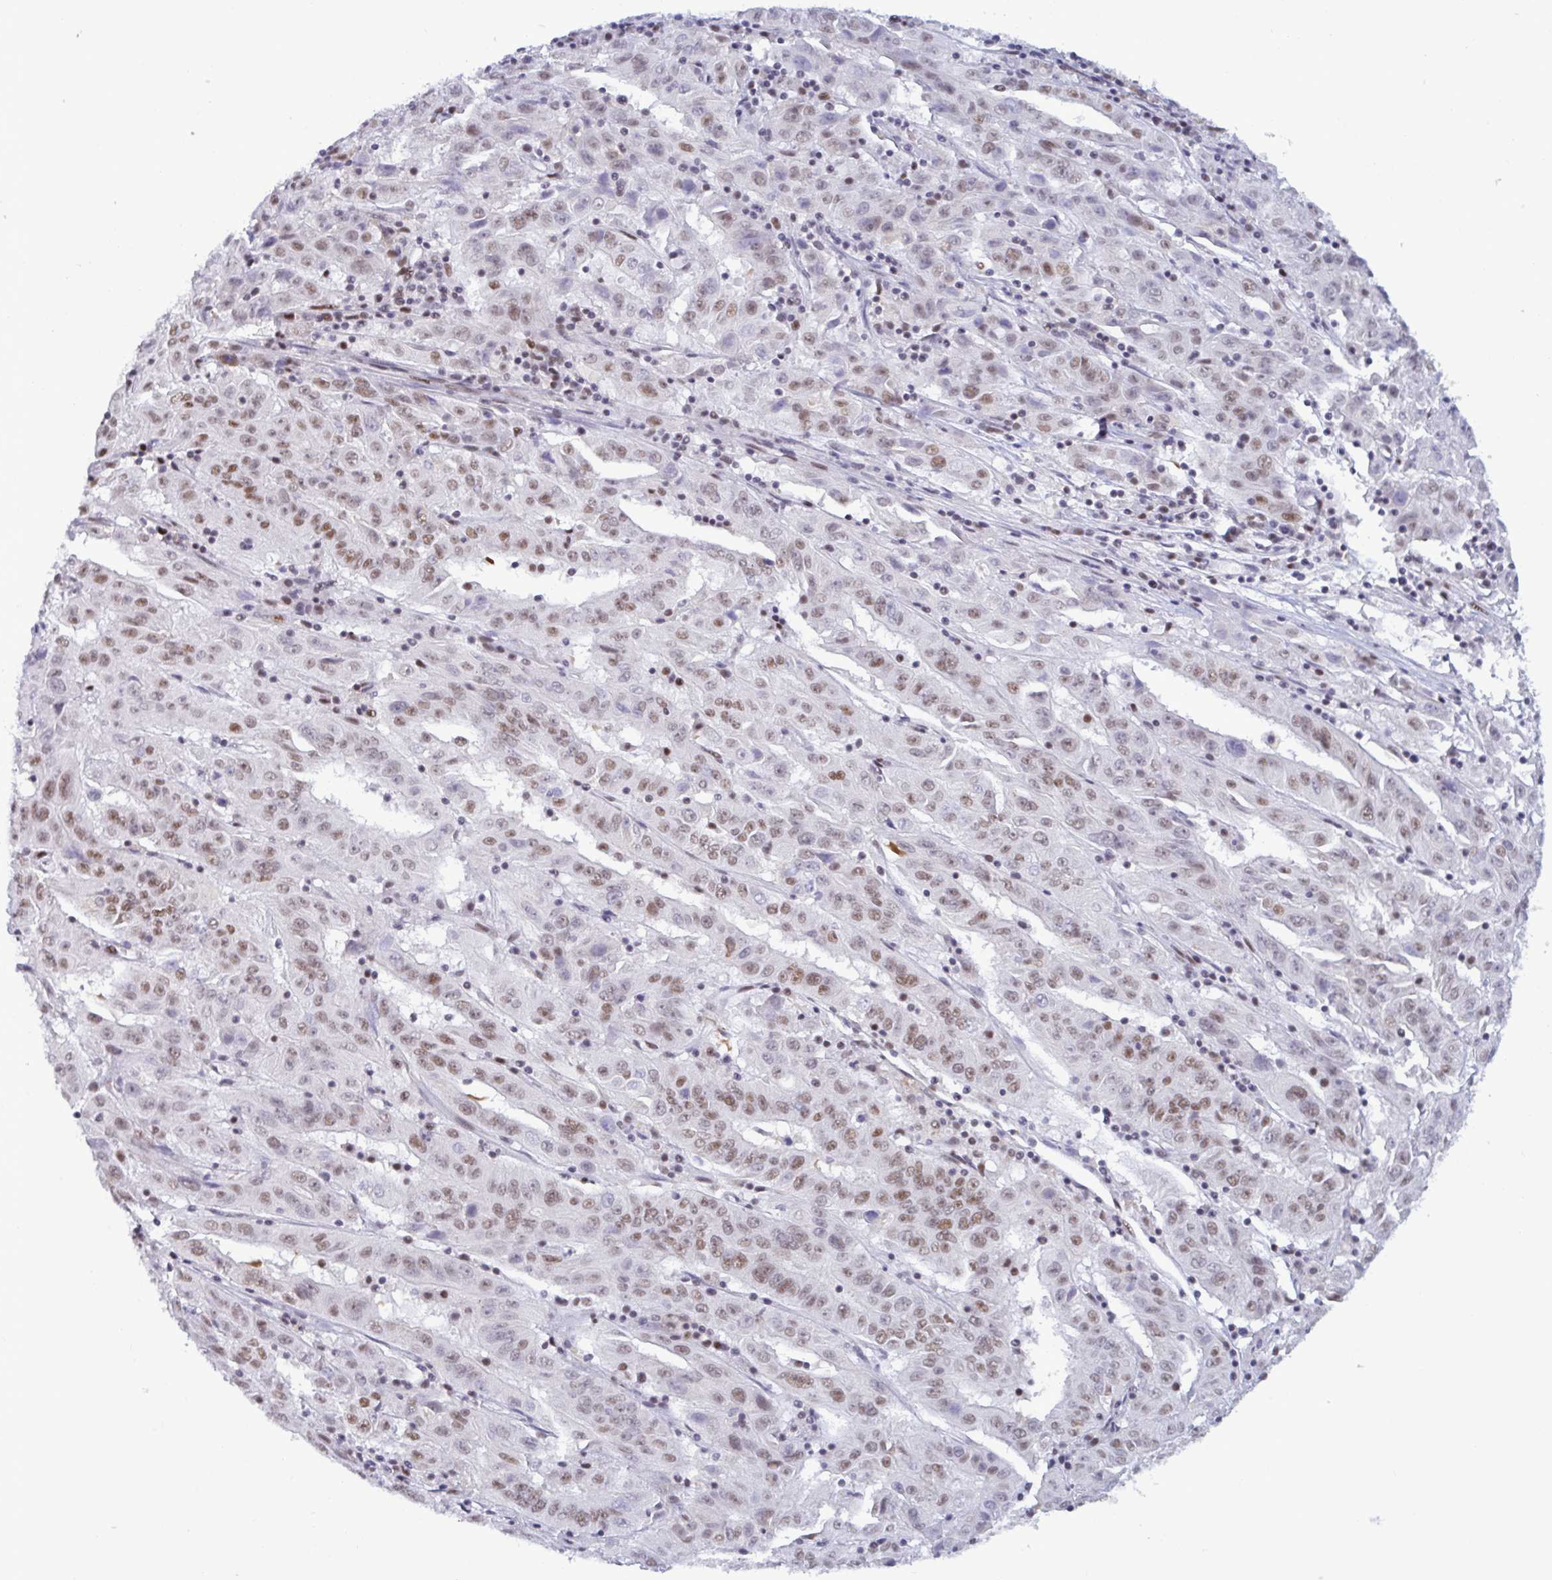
{"staining": {"intensity": "moderate", "quantity": "25%-75%", "location": "nuclear"}, "tissue": "pancreatic cancer", "cell_type": "Tumor cells", "image_type": "cancer", "snomed": [{"axis": "morphology", "description": "Adenocarcinoma, NOS"}, {"axis": "topography", "description": "Pancreas"}], "caption": "Immunohistochemistry (IHC) of pancreatic adenocarcinoma reveals medium levels of moderate nuclear expression in approximately 25%-75% of tumor cells.", "gene": "PPP1R10", "patient": {"sex": "male", "age": 63}}